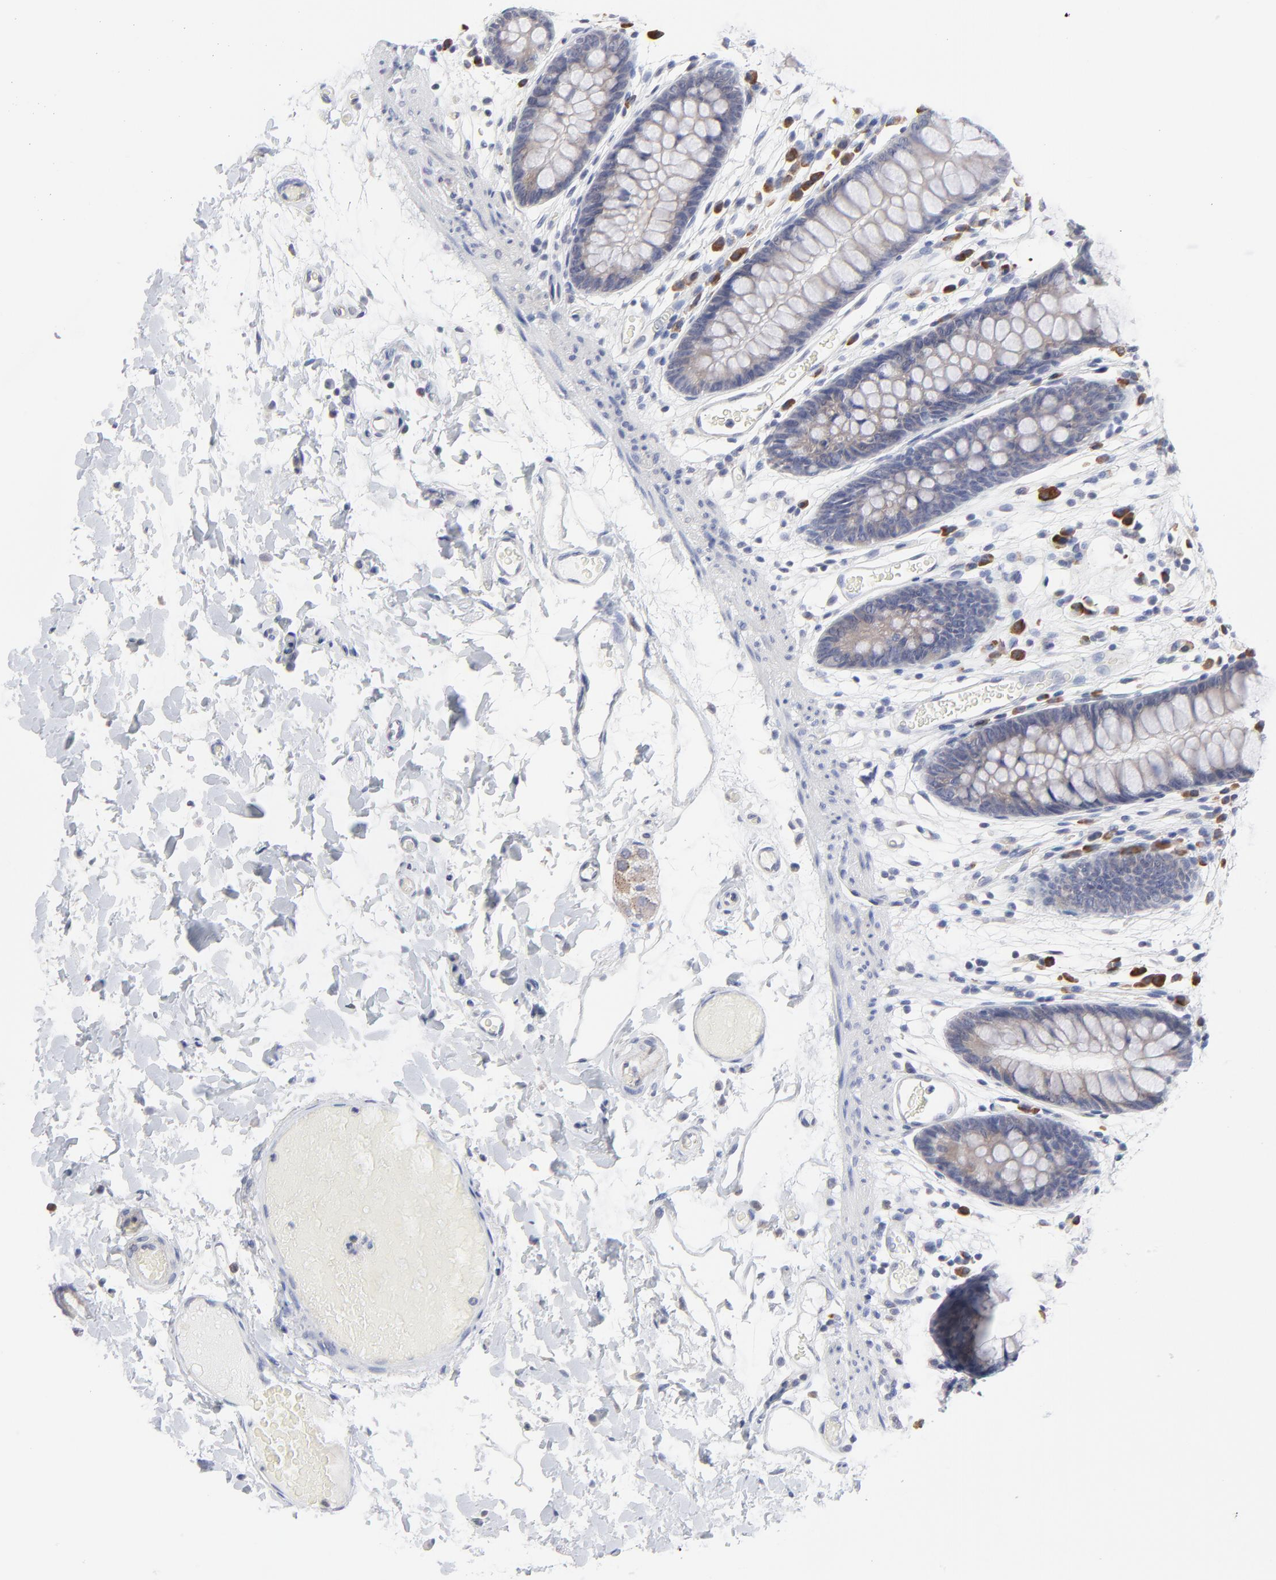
{"staining": {"intensity": "negative", "quantity": "none", "location": "none"}, "tissue": "colon", "cell_type": "Endothelial cells", "image_type": "normal", "snomed": [{"axis": "morphology", "description": "Normal tissue, NOS"}, {"axis": "topography", "description": "Smooth muscle"}, {"axis": "topography", "description": "Colon"}], "caption": "Human colon stained for a protein using IHC reveals no positivity in endothelial cells.", "gene": "TRIM22", "patient": {"sex": "male", "age": 67}}